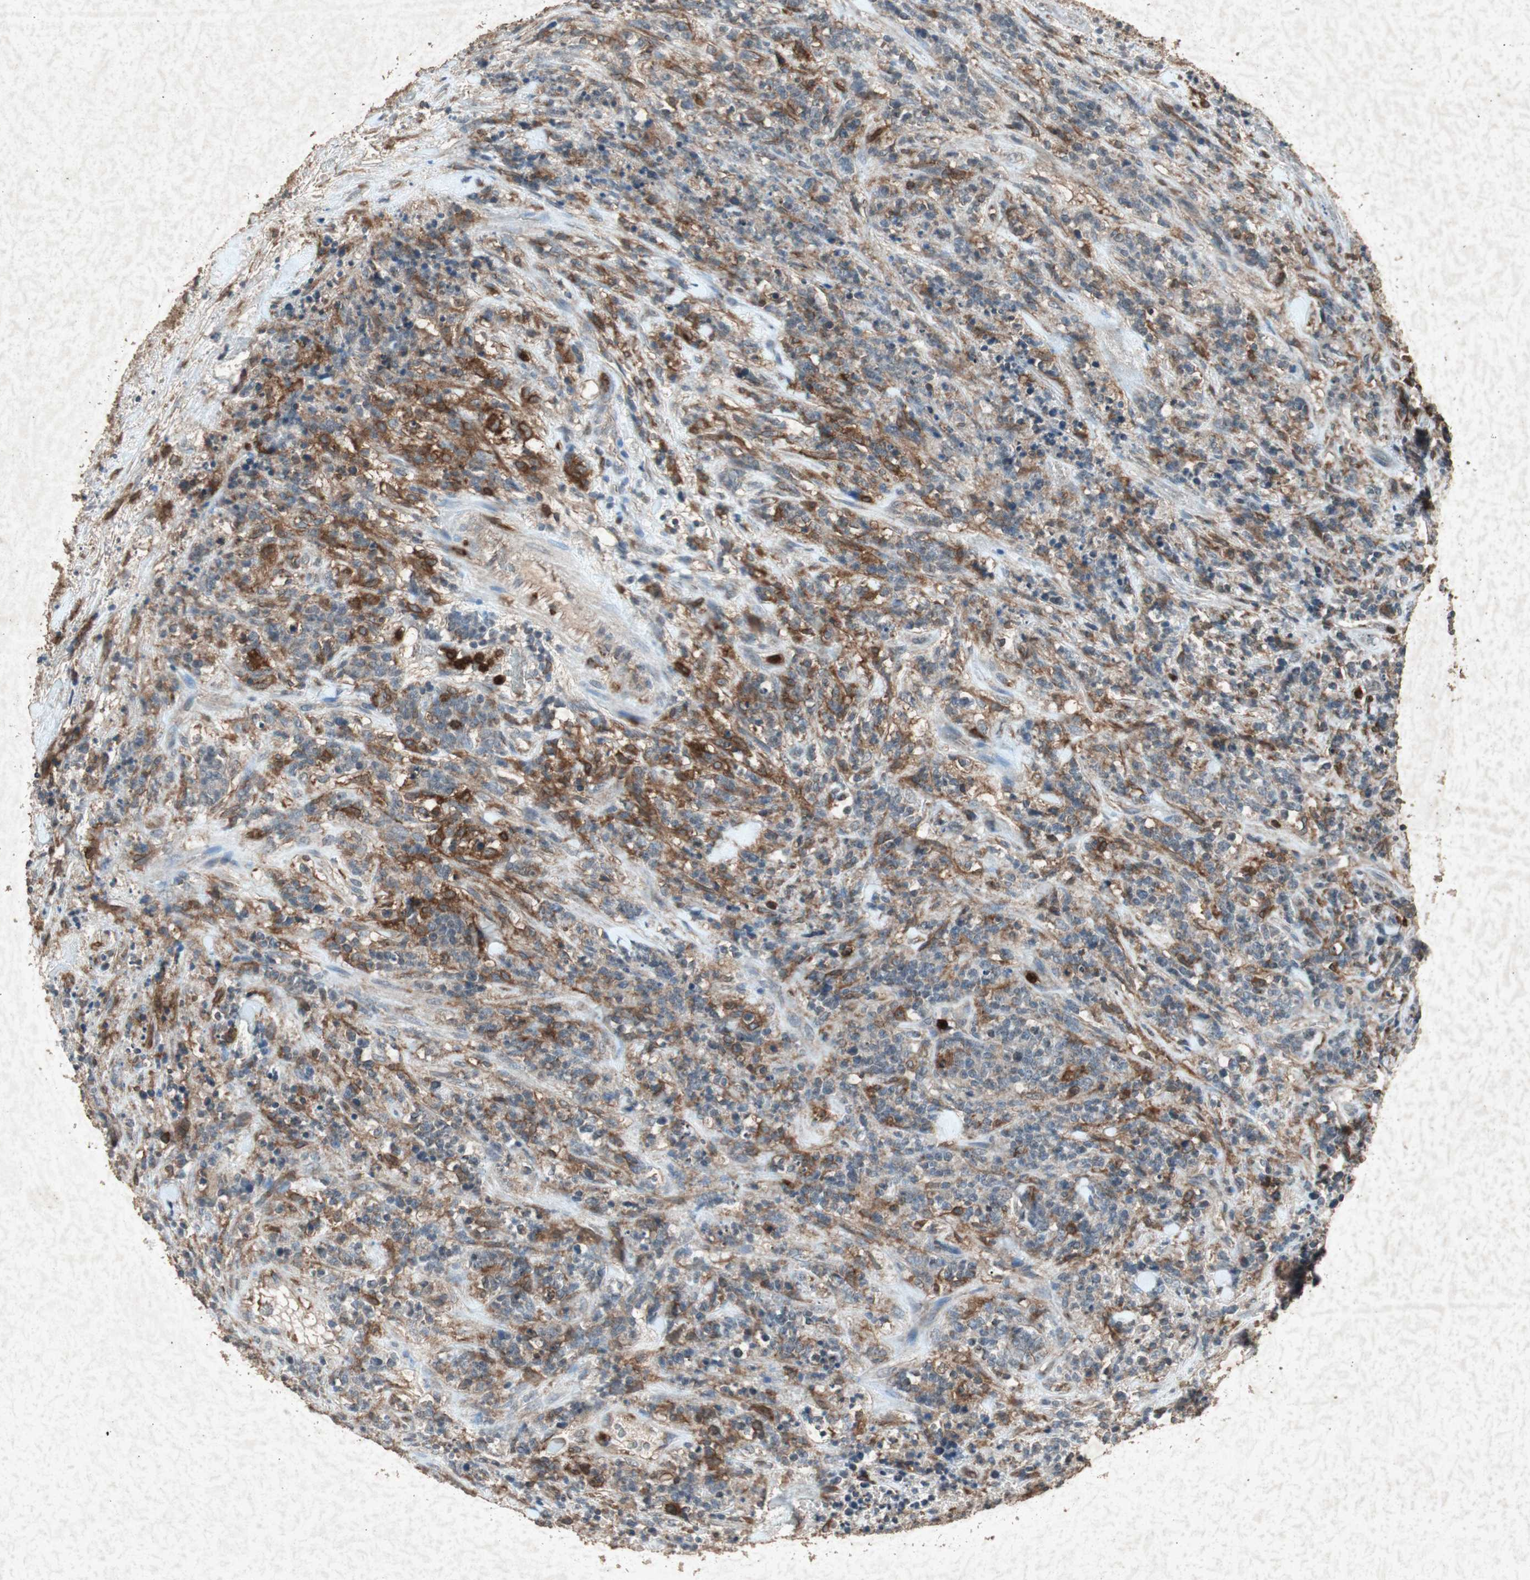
{"staining": {"intensity": "negative", "quantity": "none", "location": "none"}, "tissue": "lymphoma", "cell_type": "Tumor cells", "image_type": "cancer", "snomed": [{"axis": "morphology", "description": "Malignant lymphoma, non-Hodgkin's type, High grade"}, {"axis": "topography", "description": "Soft tissue"}], "caption": "Tumor cells show no significant protein staining in lymphoma.", "gene": "TYROBP", "patient": {"sex": "male", "age": 18}}